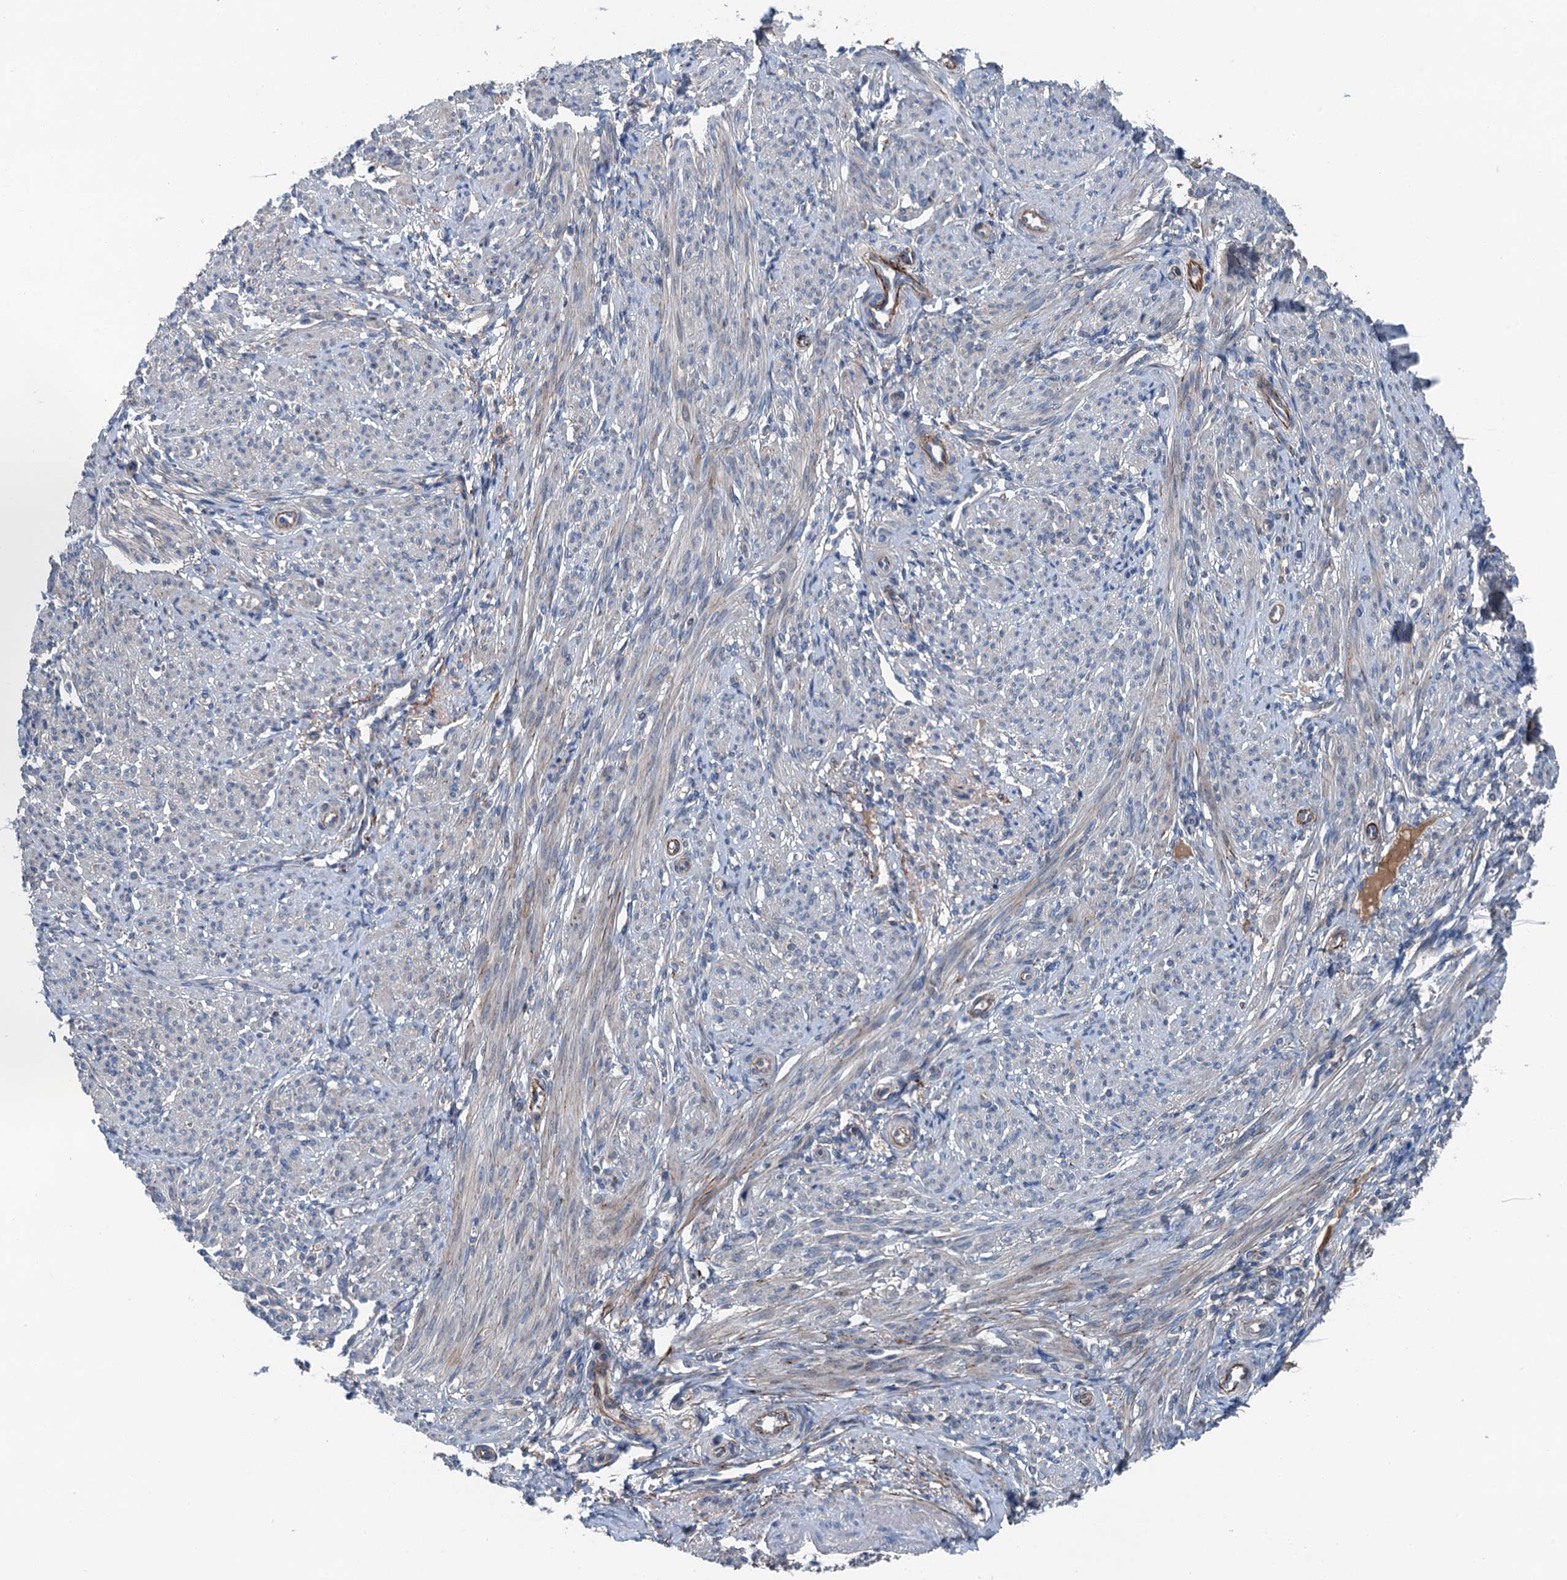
{"staining": {"intensity": "moderate", "quantity": "<25%", "location": "cytoplasmic/membranous"}, "tissue": "smooth muscle", "cell_type": "Smooth muscle cells", "image_type": "normal", "snomed": [{"axis": "morphology", "description": "Normal tissue, NOS"}, {"axis": "topography", "description": "Smooth muscle"}], "caption": "Protein expression analysis of unremarkable smooth muscle reveals moderate cytoplasmic/membranous expression in about <25% of smooth muscle cells.", "gene": "SLC2A10", "patient": {"sex": "female", "age": 39}}